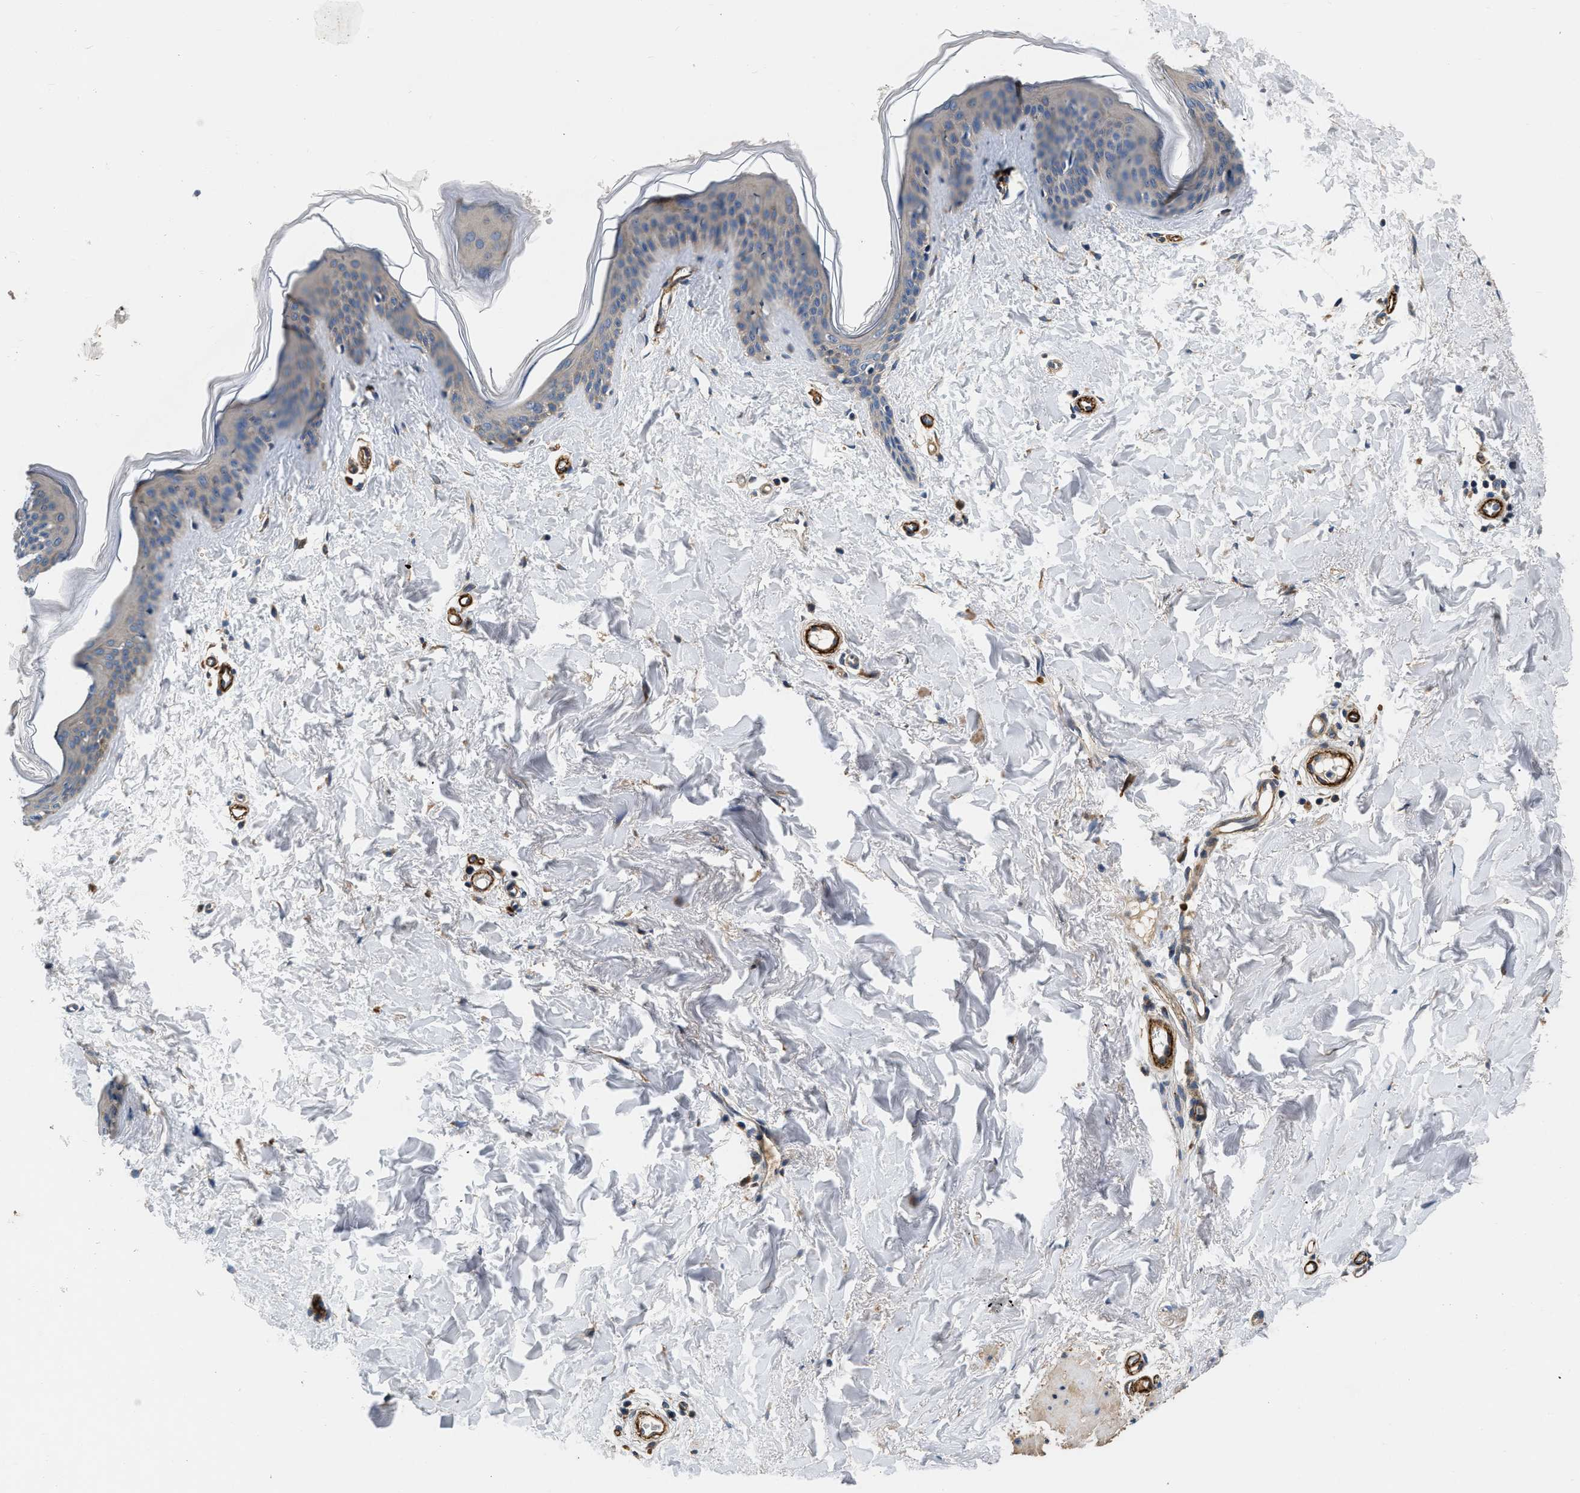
{"staining": {"intensity": "moderate", "quantity": ">75%", "location": "cytoplasmic/membranous"}, "tissue": "skin", "cell_type": "Fibroblasts", "image_type": "normal", "snomed": [{"axis": "morphology", "description": "Normal tissue, NOS"}, {"axis": "topography", "description": "Skin"}], "caption": "IHC photomicrograph of benign skin: human skin stained using immunohistochemistry (IHC) shows medium levels of moderate protein expression localized specifically in the cytoplasmic/membranous of fibroblasts, appearing as a cytoplasmic/membranous brown color.", "gene": "NME6", "patient": {"sex": "female", "age": 17}}